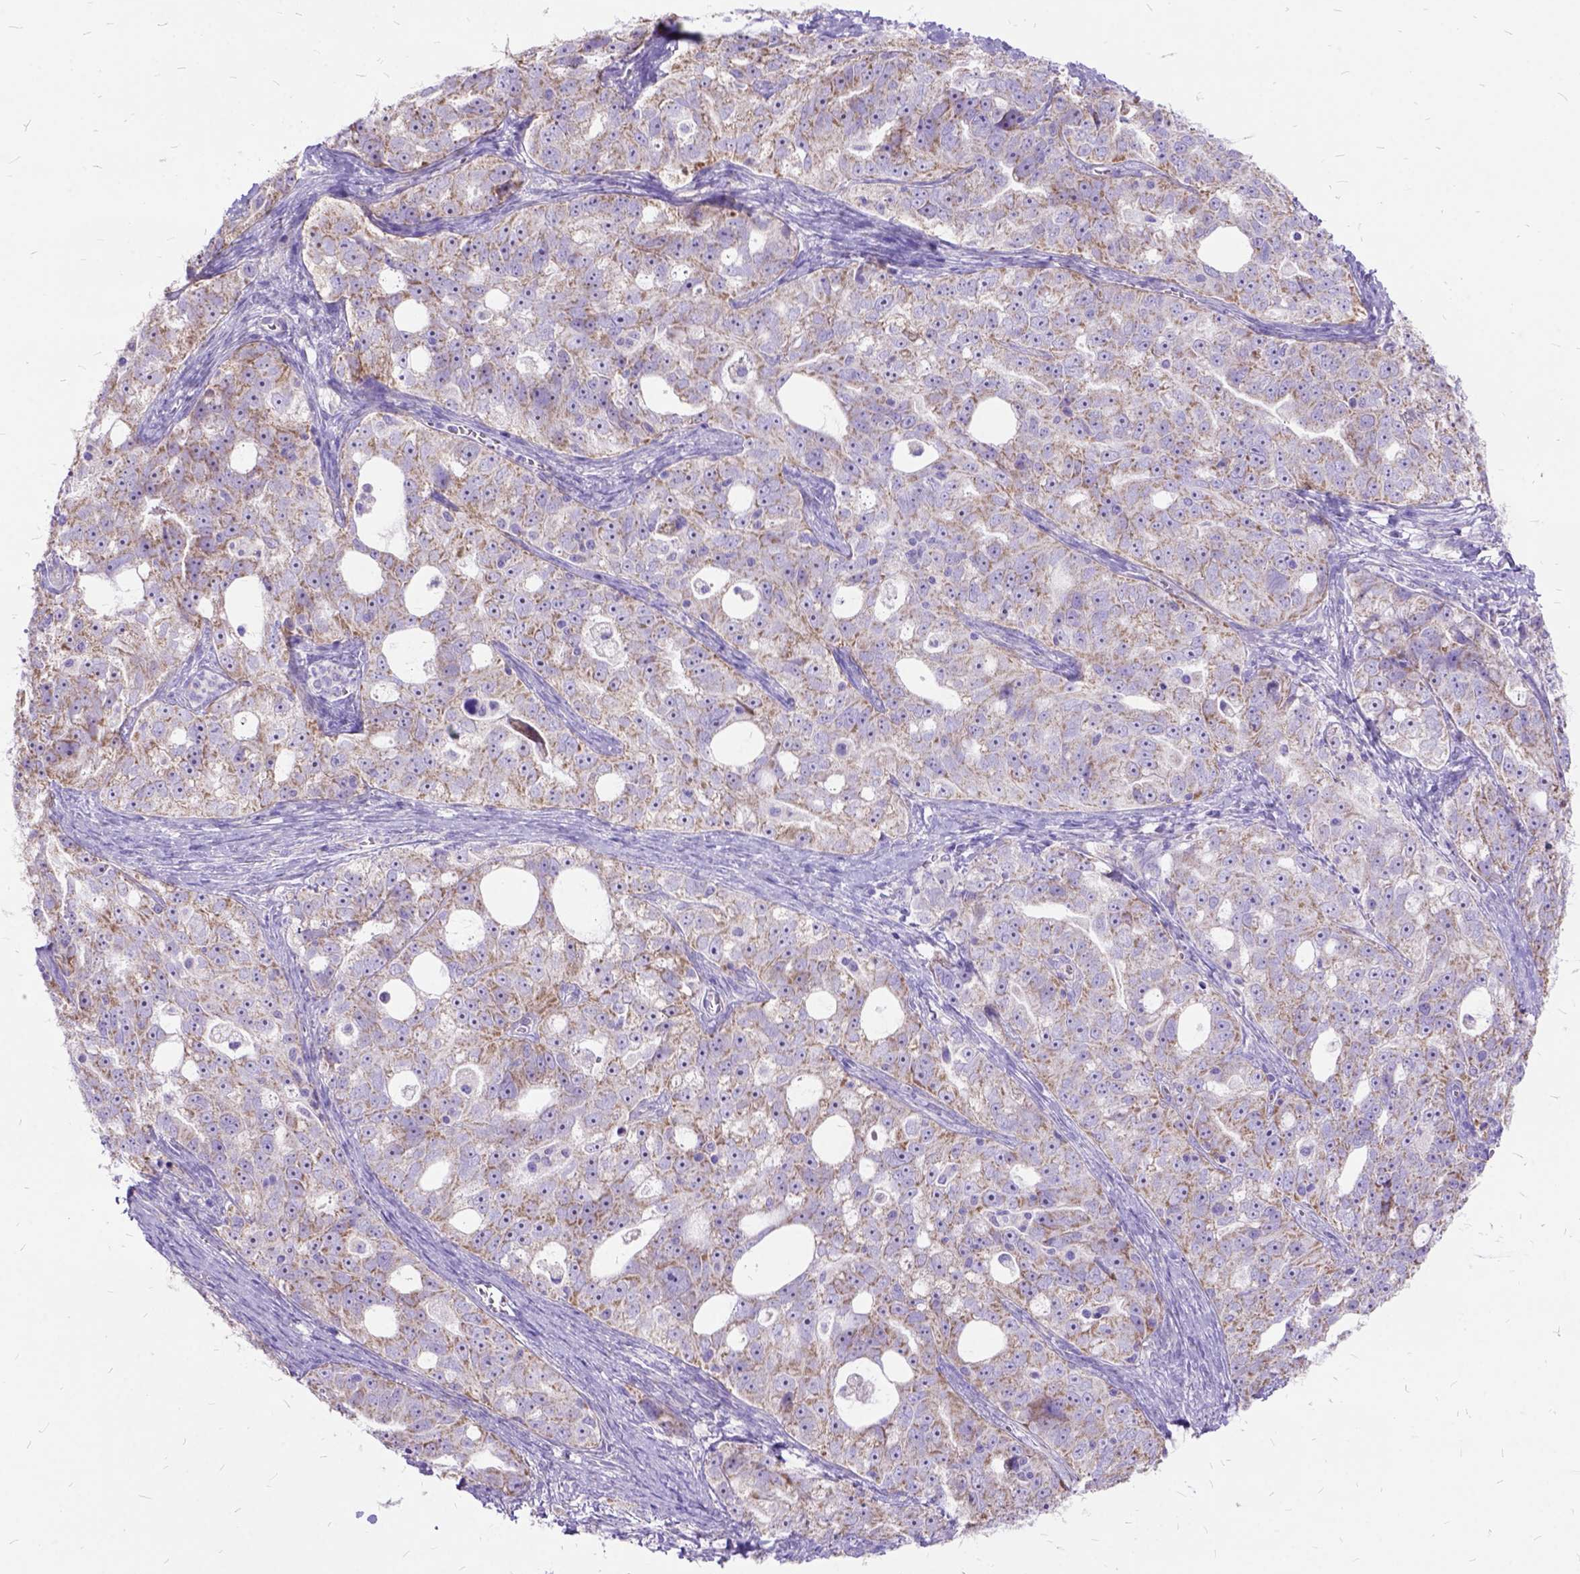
{"staining": {"intensity": "weak", "quantity": ">75%", "location": "cytoplasmic/membranous"}, "tissue": "ovarian cancer", "cell_type": "Tumor cells", "image_type": "cancer", "snomed": [{"axis": "morphology", "description": "Cystadenocarcinoma, serous, NOS"}, {"axis": "topography", "description": "Ovary"}], "caption": "Serous cystadenocarcinoma (ovarian) was stained to show a protein in brown. There is low levels of weak cytoplasmic/membranous expression in about >75% of tumor cells. The staining was performed using DAB, with brown indicating positive protein expression. Nuclei are stained blue with hematoxylin.", "gene": "CTAG2", "patient": {"sex": "female", "age": 51}}